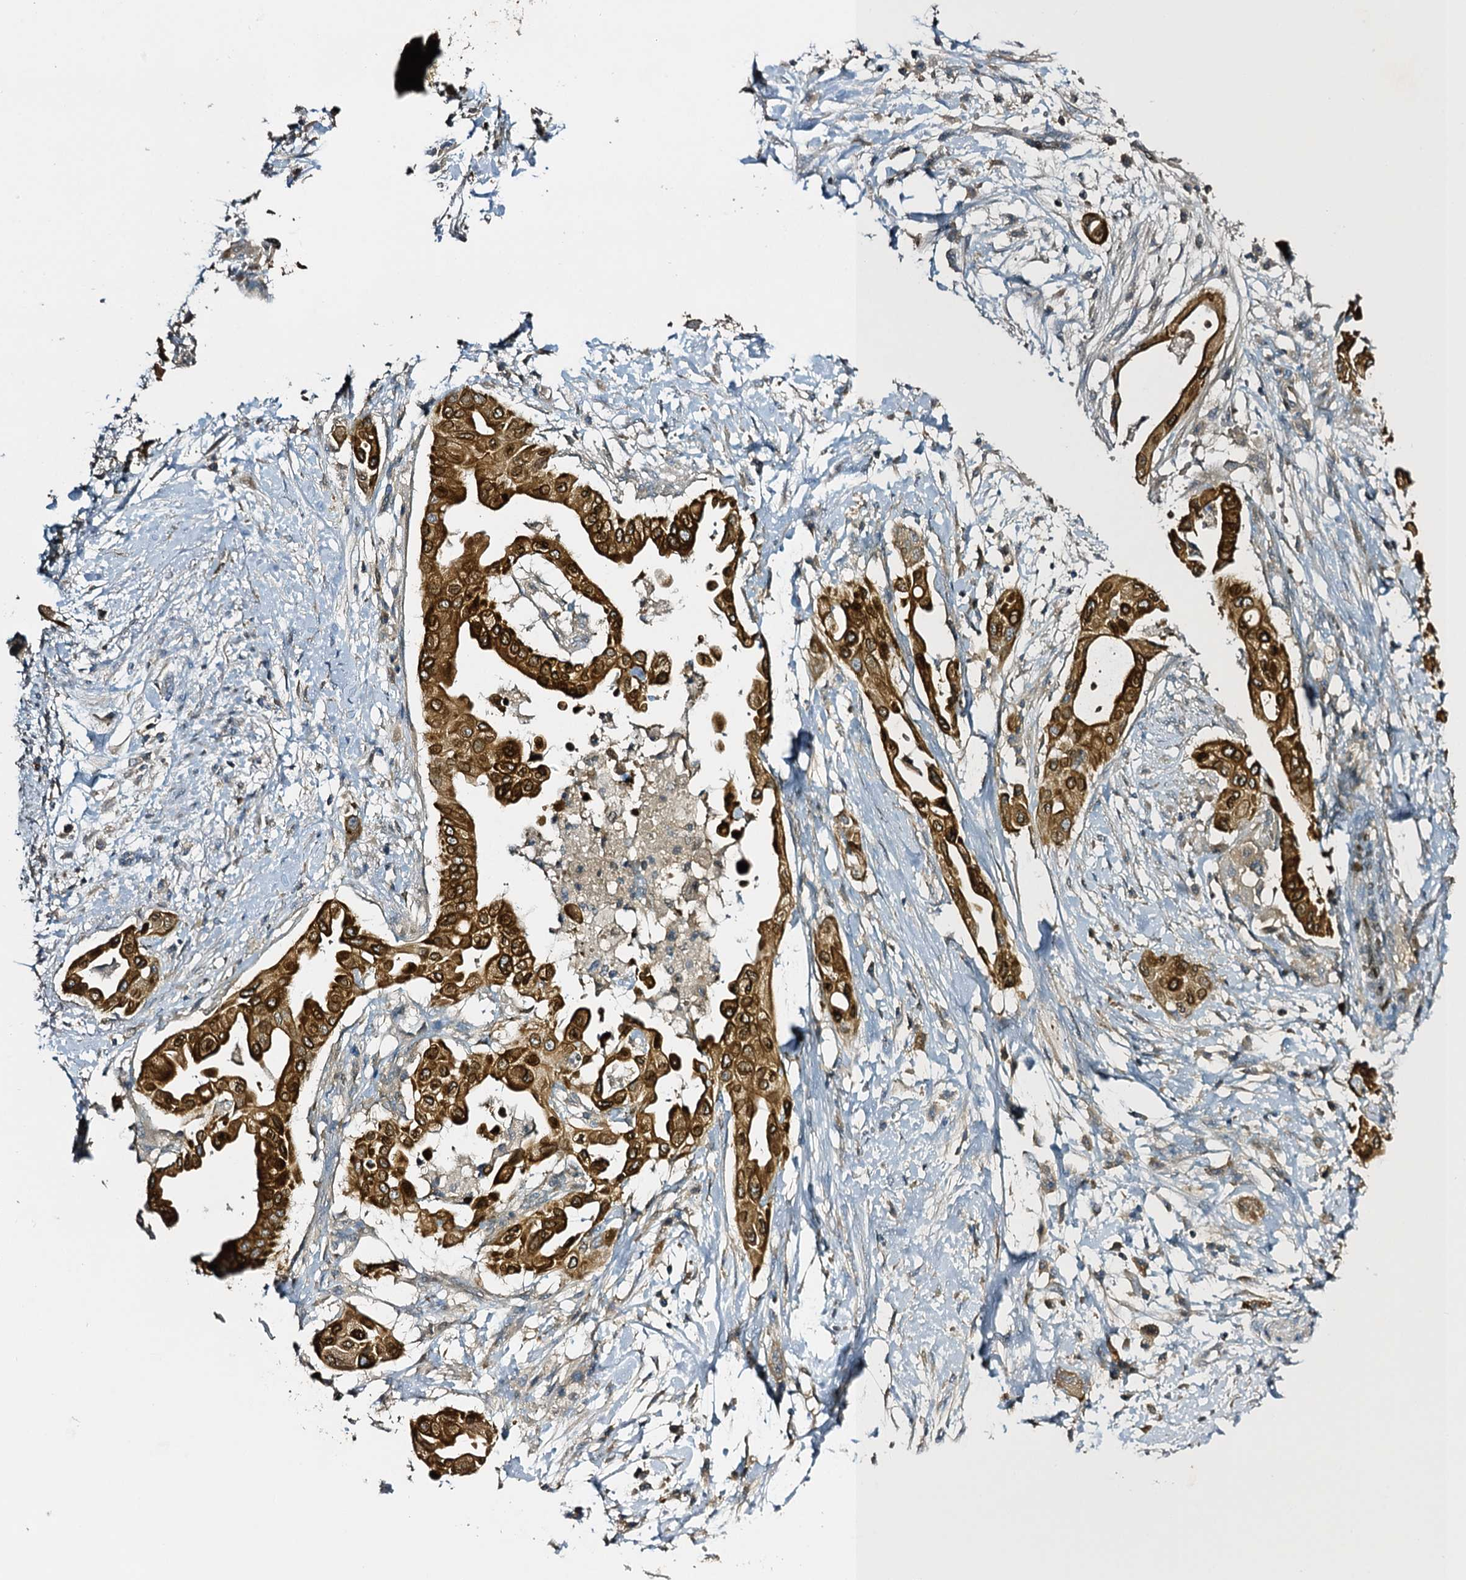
{"staining": {"intensity": "strong", "quantity": ">75%", "location": "cytoplasmic/membranous,nuclear"}, "tissue": "pancreatic cancer", "cell_type": "Tumor cells", "image_type": "cancer", "snomed": [{"axis": "morphology", "description": "Adenocarcinoma, NOS"}, {"axis": "topography", "description": "Pancreas"}], "caption": "Tumor cells show high levels of strong cytoplasmic/membranous and nuclear expression in about >75% of cells in human pancreatic adenocarcinoma.", "gene": "SLC11A2", "patient": {"sex": "male", "age": 68}}